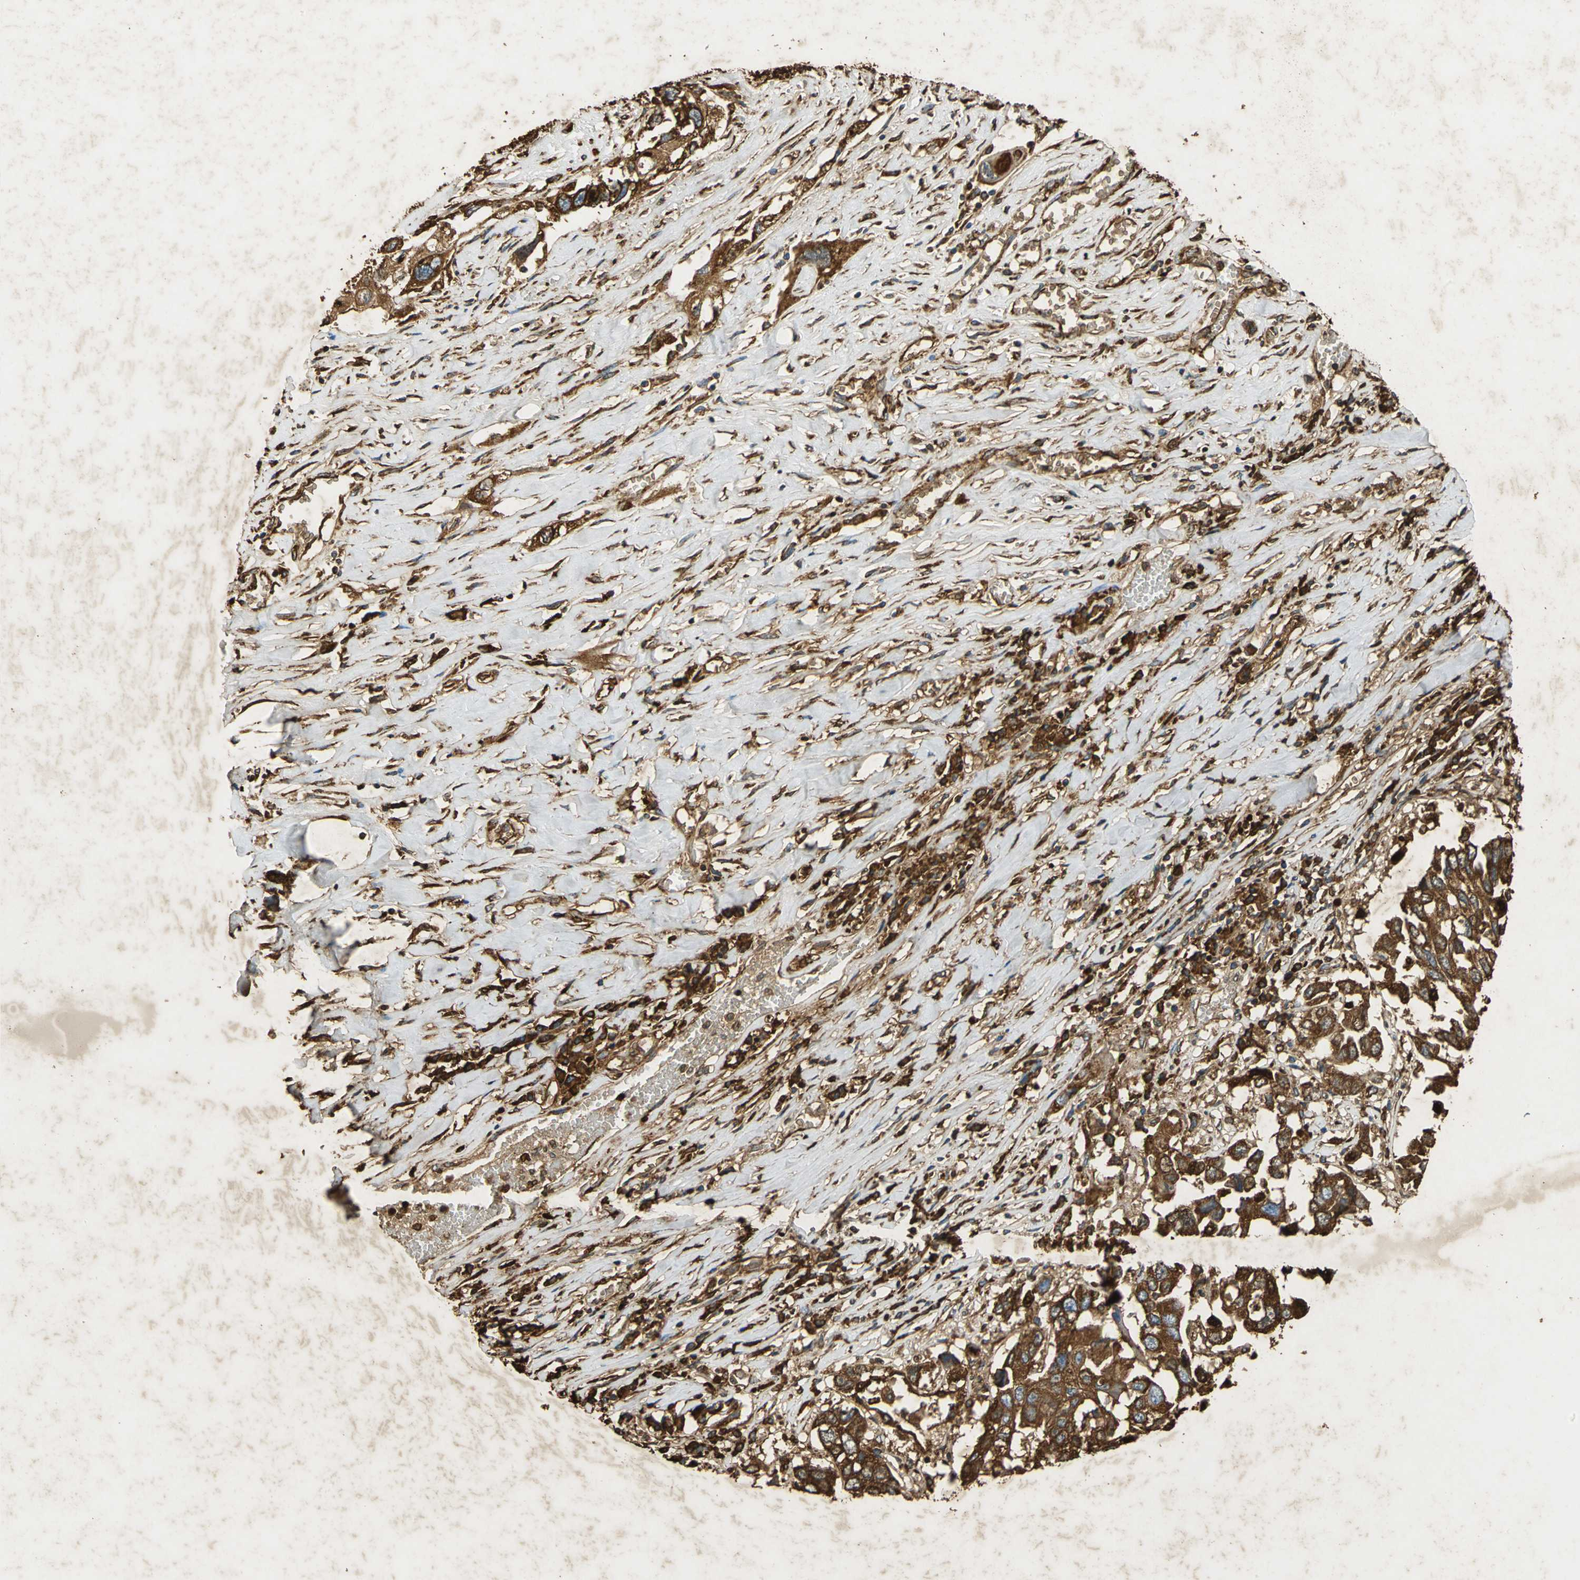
{"staining": {"intensity": "strong", "quantity": ">75%", "location": "cytoplasmic/membranous"}, "tissue": "lung cancer", "cell_type": "Tumor cells", "image_type": "cancer", "snomed": [{"axis": "morphology", "description": "Squamous cell carcinoma, NOS"}, {"axis": "topography", "description": "Lung"}], "caption": "Protein expression analysis of human lung cancer reveals strong cytoplasmic/membranous expression in approximately >75% of tumor cells.", "gene": "HSP90B1", "patient": {"sex": "male", "age": 71}}